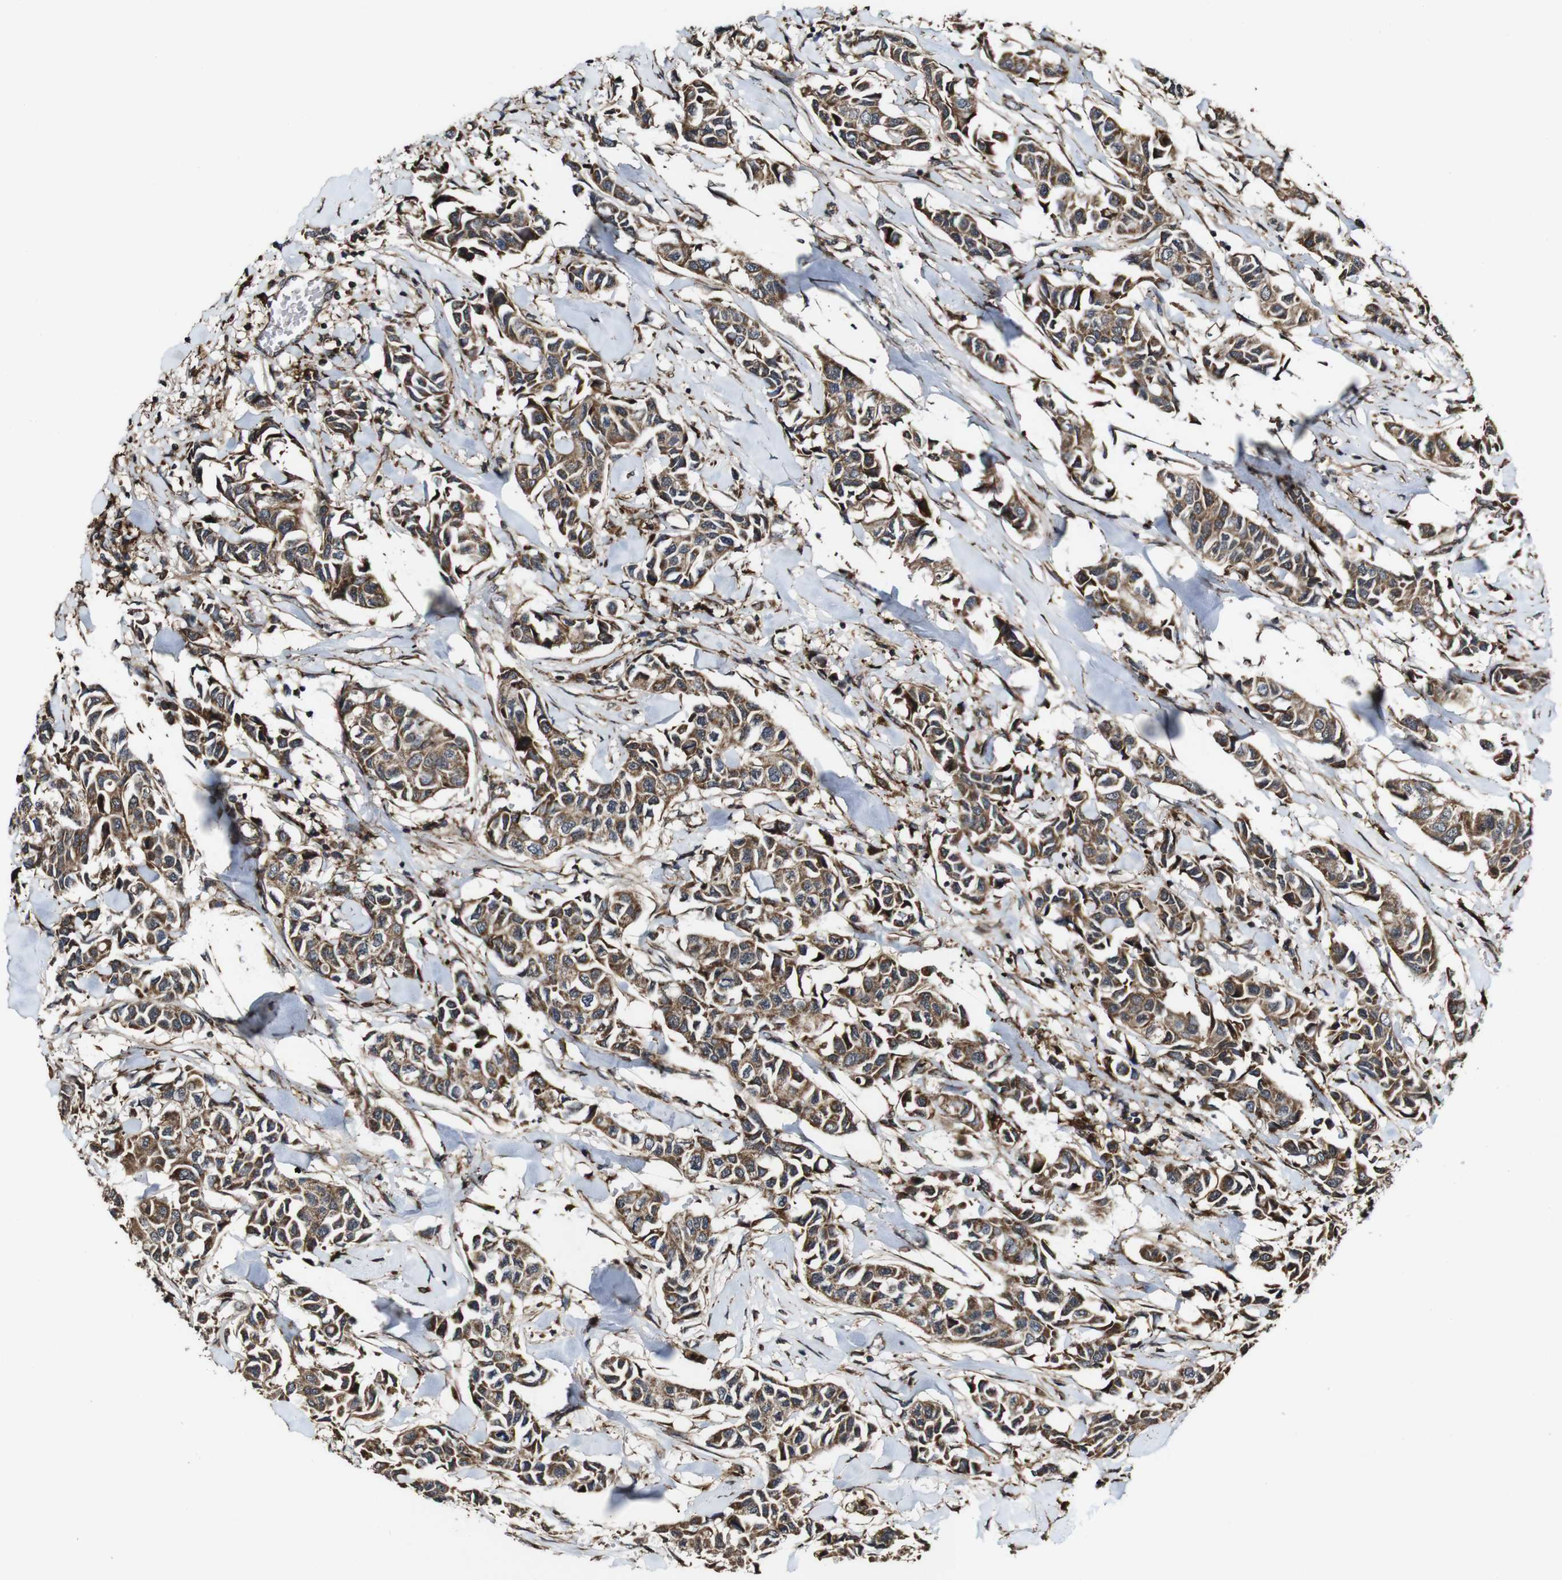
{"staining": {"intensity": "moderate", "quantity": ">75%", "location": "cytoplasmic/membranous"}, "tissue": "breast cancer", "cell_type": "Tumor cells", "image_type": "cancer", "snomed": [{"axis": "morphology", "description": "Duct carcinoma"}, {"axis": "topography", "description": "Breast"}], "caption": "Immunohistochemistry of breast cancer shows medium levels of moderate cytoplasmic/membranous expression in approximately >75% of tumor cells. (Stains: DAB in brown, nuclei in blue, Microscopy: brightfield microscopy at high magnification).", "gene": "BTN3A3", "patient": {"sex": "female", "age": 80}}